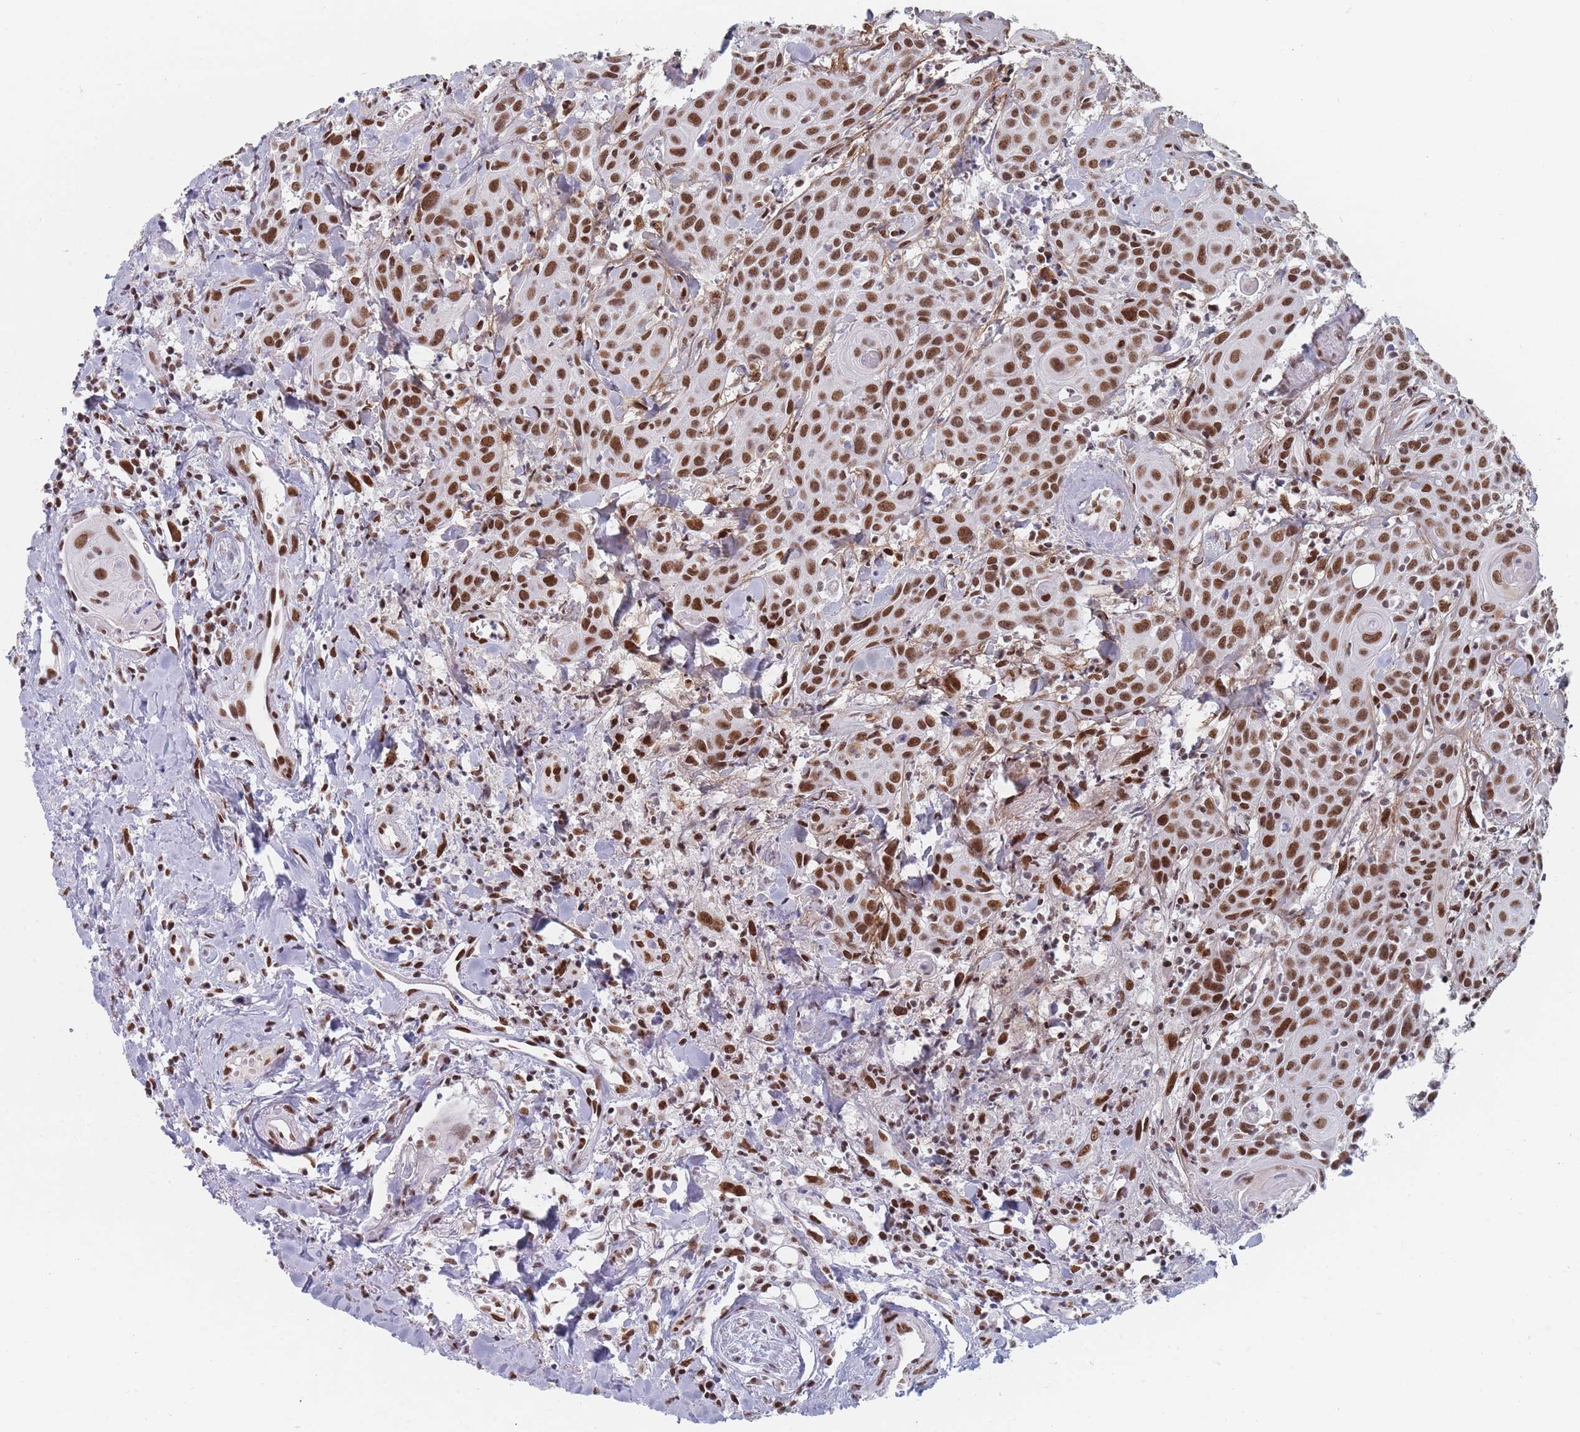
{"staining": {"intensity": "moderate", "quantity": ">75%", "location": "nuclear"}, "tissue": "head and neck cancer", "cell_type": "Tumor cells", "image_type": "cancer", "snomed": [{"axis": "morphology", "description": "Squamous cell carcinoma, NOS"}, {"axis": "topography", "description": "Oral tissue"}, {"axis": "topography", "description": "Head-Neck"}], "caption": "Moderate nuclear staining for a protein is identified in about >75% of tumor cells of head and neck cancer using IHC.", "gene": "SAFB2", "patient": {"sex": "female", "age": 82}}